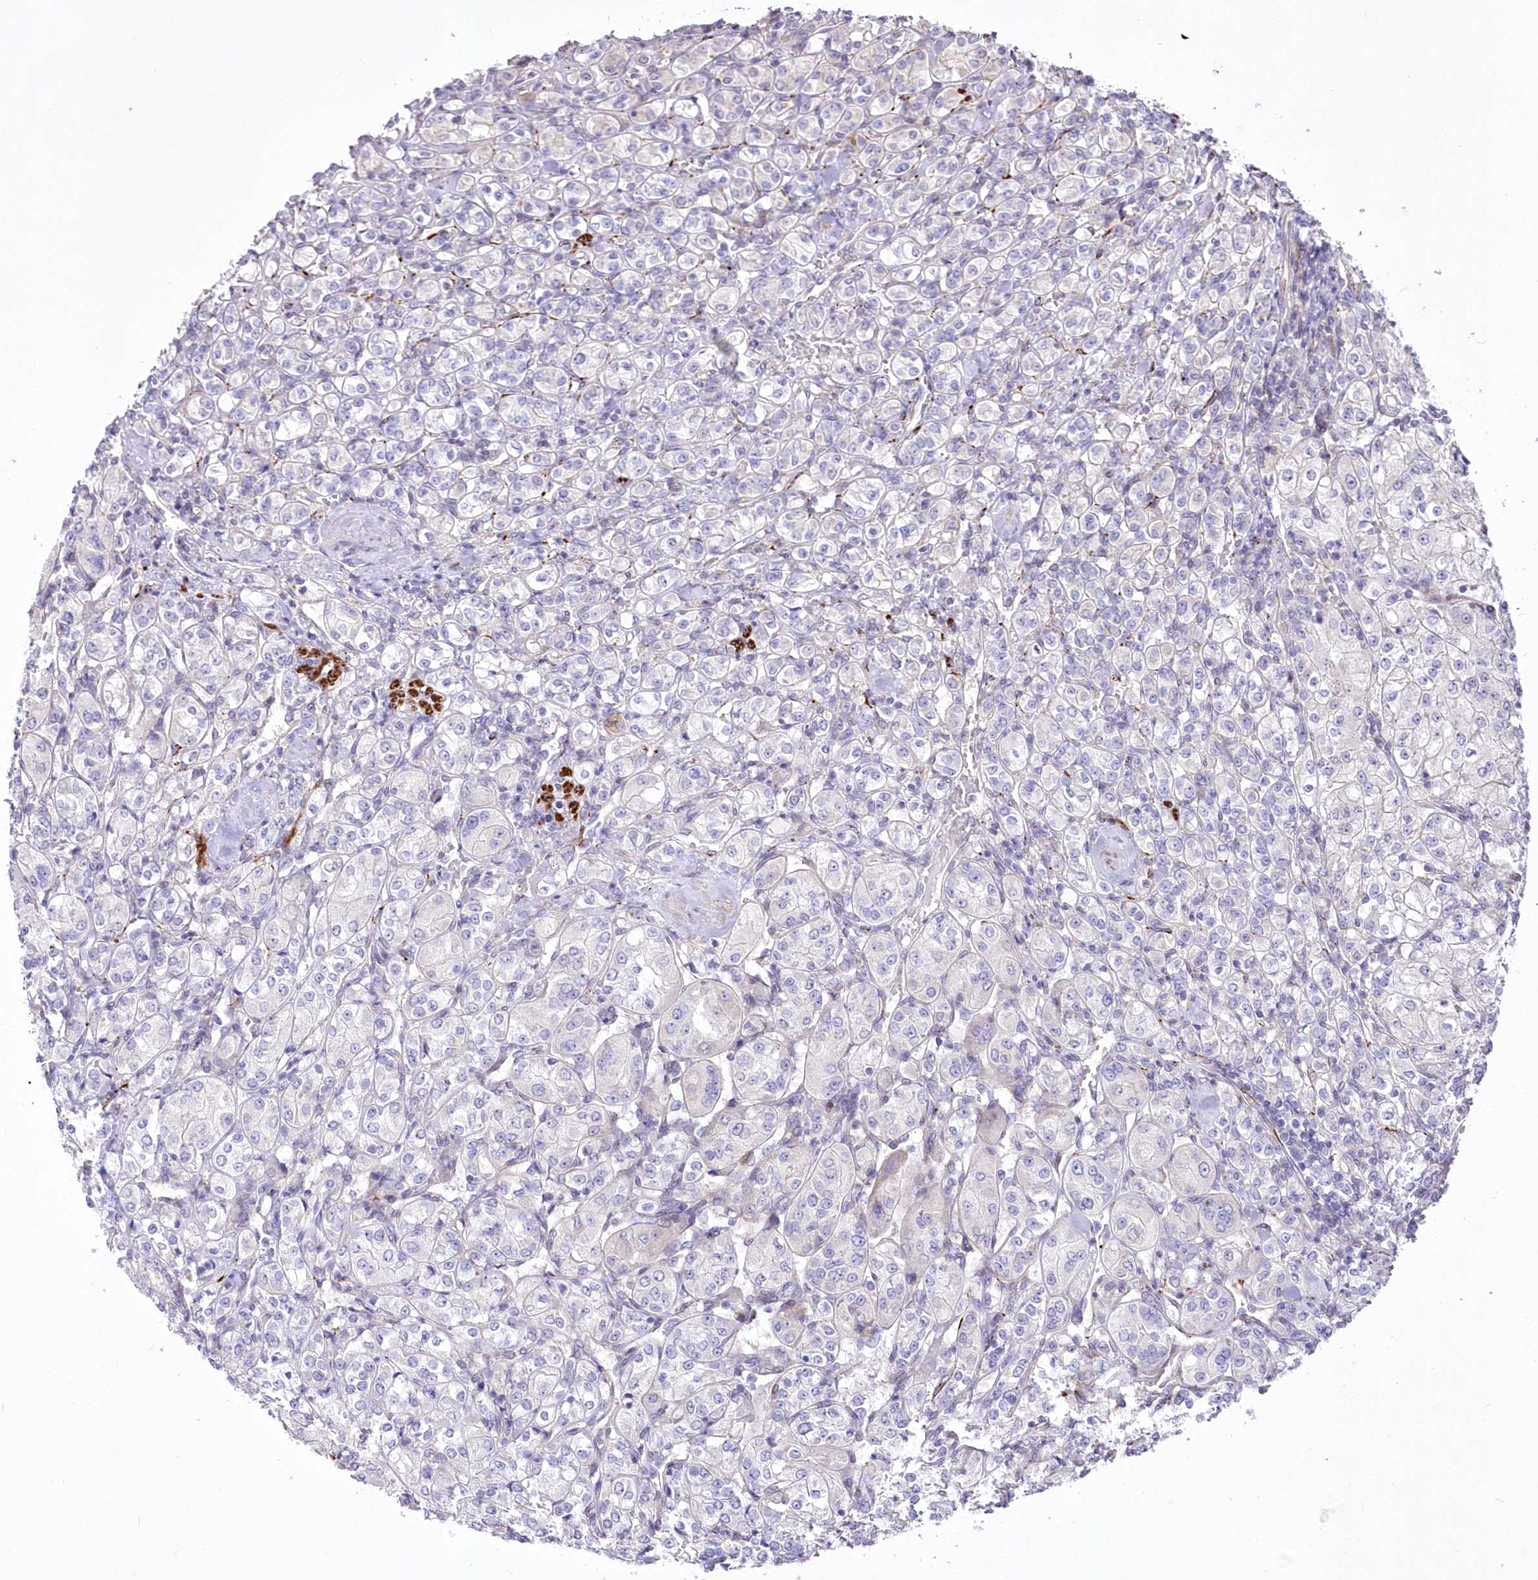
{"staining": {"intensity": "negative", "quantity": "none", "location": "none"}, "tissue": "renal cancer", "cell_type": "Tumor cells", "image_type": "cancer", "snomed": [{"axis": "morphology", "description": "Adenocarcinoma, NOS"}, {"axis": "topography", "description": "Kidney"}], "caption": "An immunohistochemistry (IHC) image of renal cancer (adenocarcinoma) is shown. There is no staining in tumor cells of renal cancer (adenocarcinoma). (DAB immunohistochemistry (IHC), high magnification).", "gene": "FAM241B", "patient": {"sex": "male", "age": 77}}